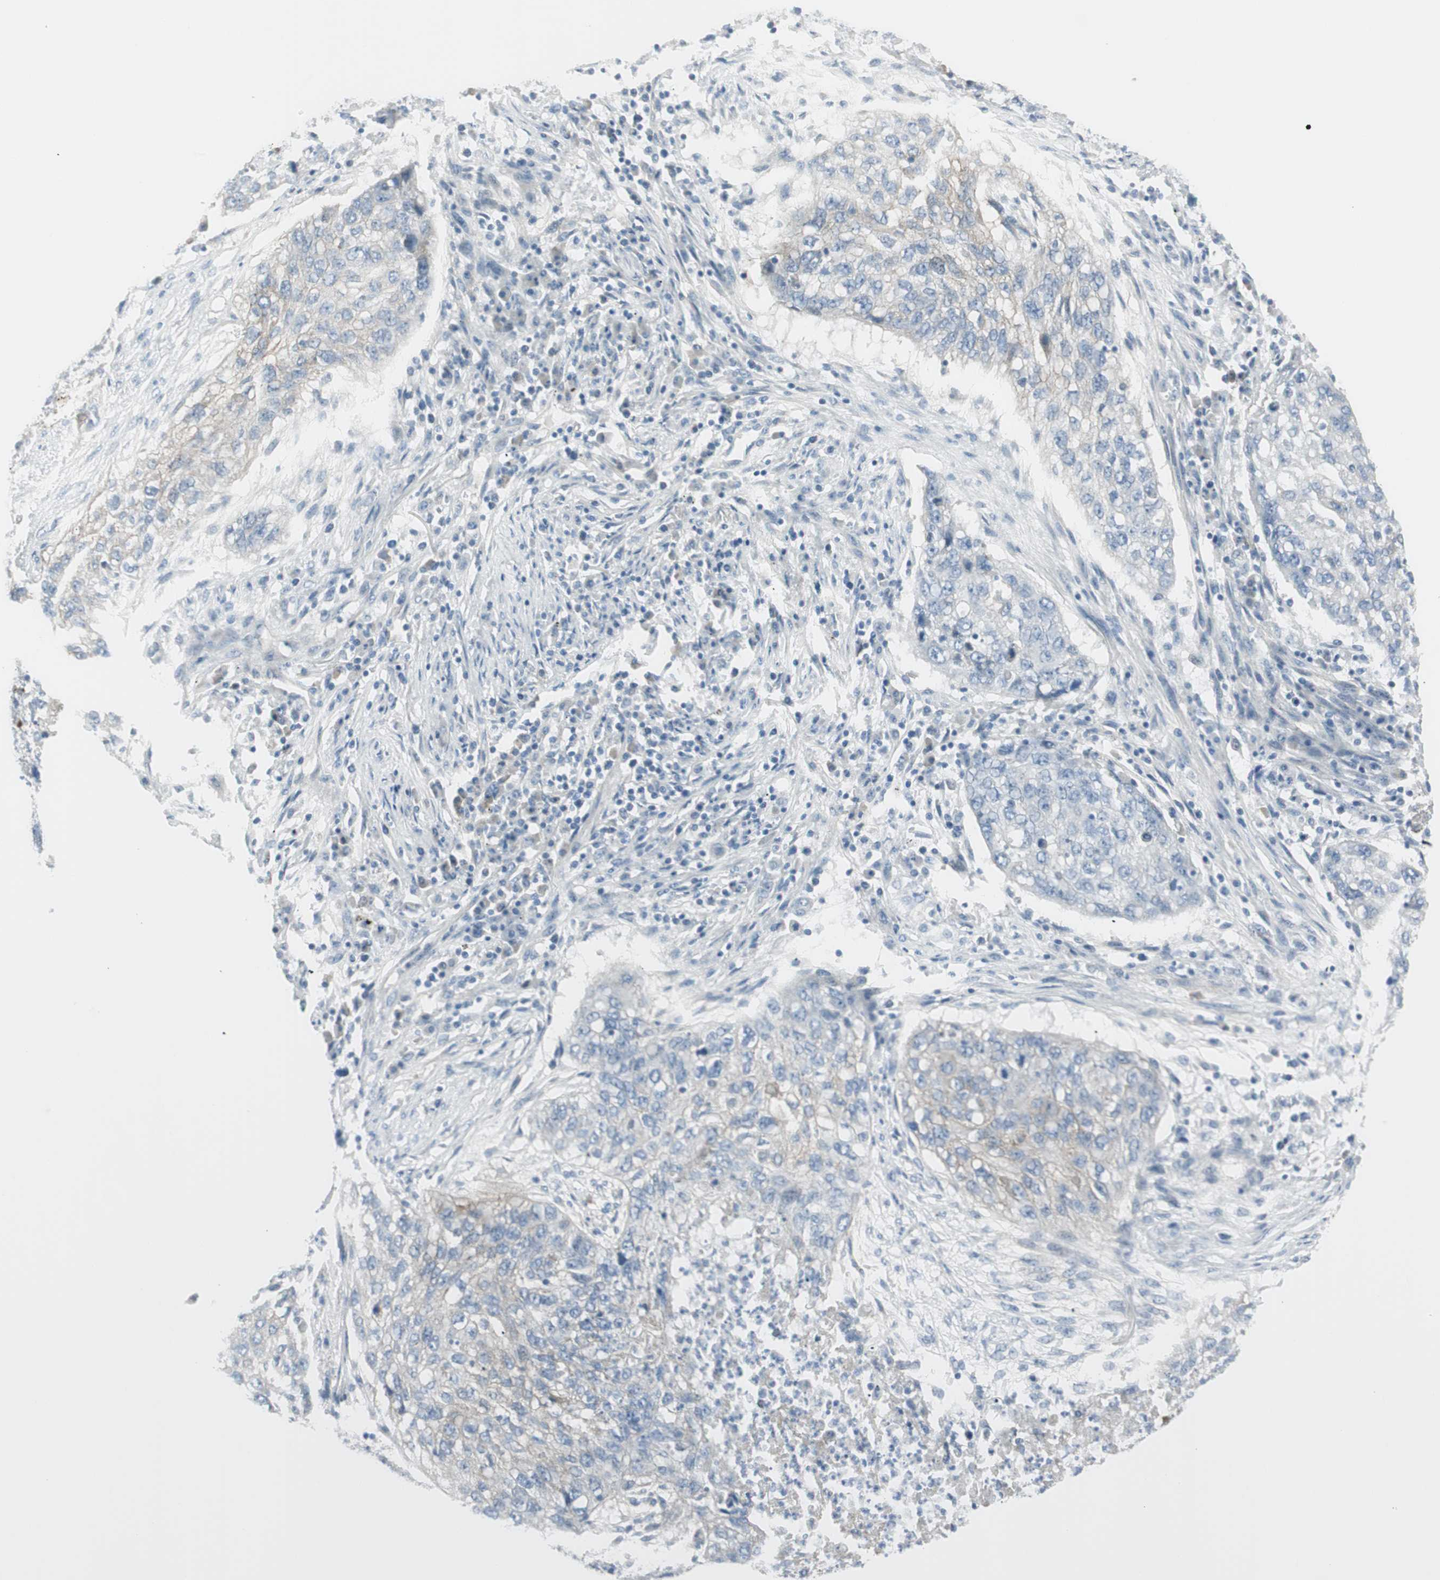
{"staining": {"intensity": "weak", "quantity": "<25%", "location": "cytoplasmic/membranous"}, "tissue": "lung cancer", "cell_type": "Tumor cells", "image_type": "cancer", "snomed": [{"axis": "morphology", "description": "Squamous cell carcinoma, NOS"}, {"axis": "topography", "description": "Lung"}], "caption": "An image of human squamous cell carcinoma (lung) is negative for staining in tumor cells.", "gene": "CACNA2D1", "patient": {"sex": "female", "age": 63}}